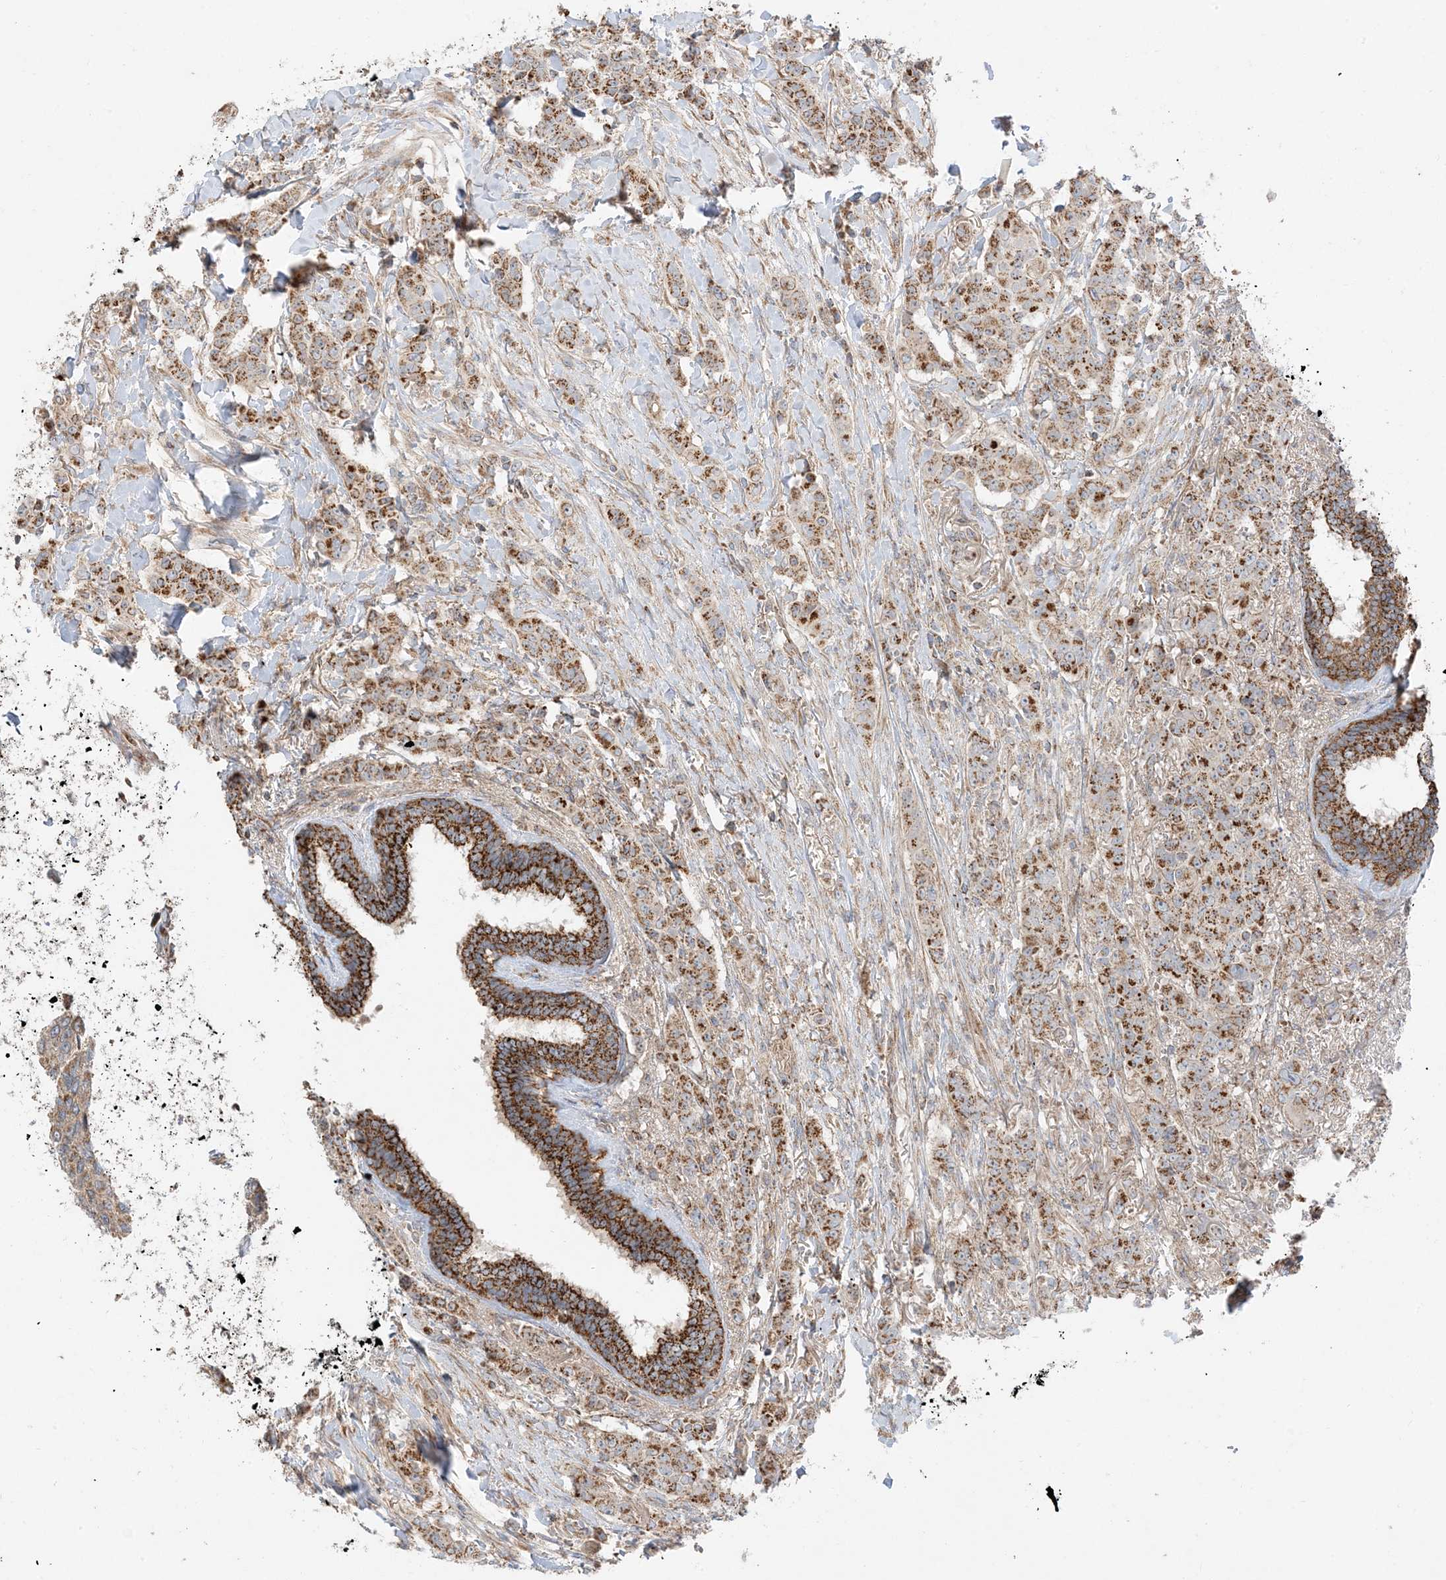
{"staining": {"intensity": "moderate", "quantity": ">75%", "location": "cytoplasmic/membranous"}, "tissue": "breast cancer", "cell_type": "Tumor cells", "image_type": "cancer", "snomed": [{"axis": "morphology", "description": "Duct carcinoma"}, {"axis": "topography", "description": "Breast"}], "caption": "The micrograph exhibits immunohistochemical staining of breast cancer. There is moderate cytoplasmic/membranous expression is seen in approximately >75% of tumor cells.", "gene": "AARS2", "patient": {"sex": "female", "age": 40}}